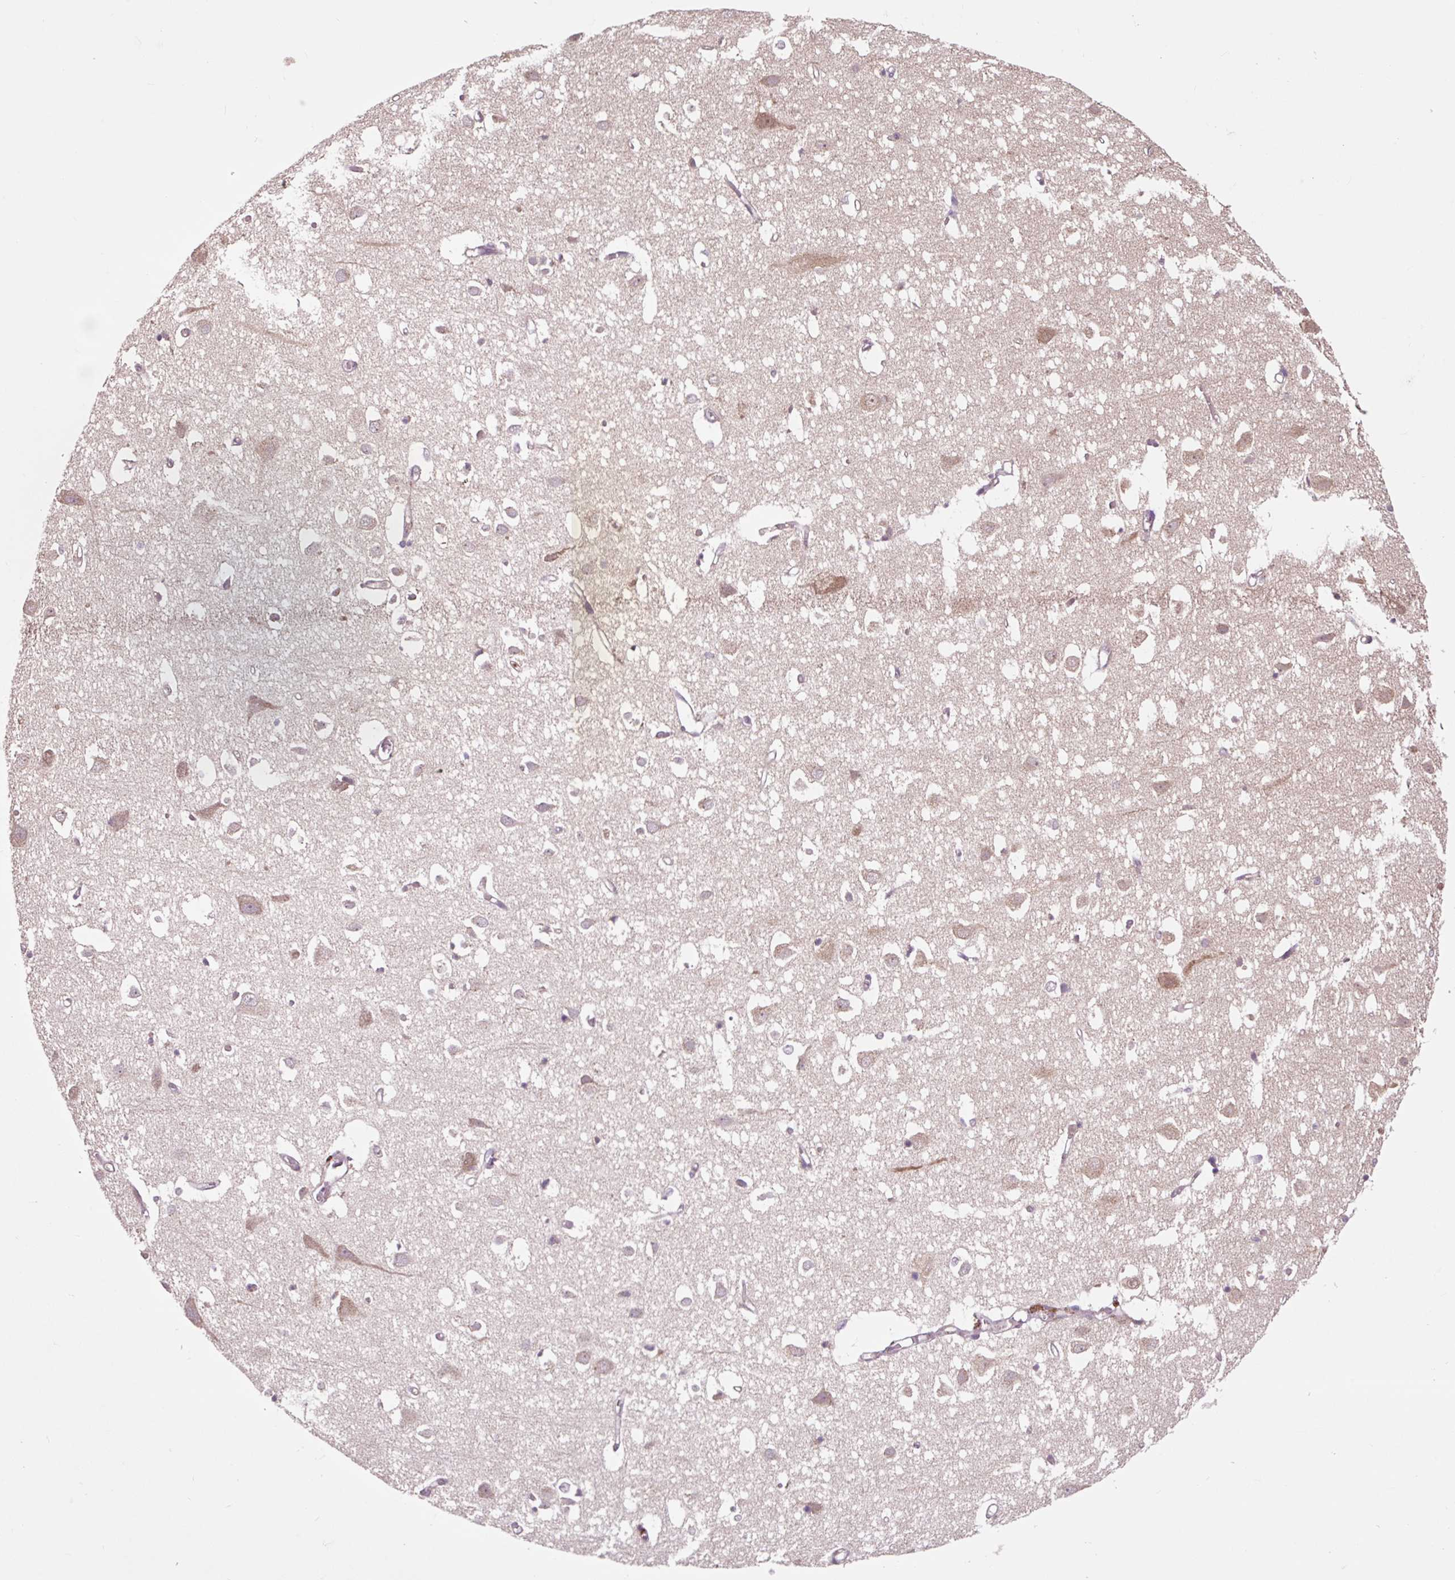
{"staining": {"intensity": "weak", "quantity": ">75%", "location": "cytoplasmic/membranous"}, "tissue": "cerebral cortex", "cell_type": "Endothelial cells", "image_type": "normal", "snomed": [{"axis": "morphology", "description": "Normal tissue, NOS"}, {"axis": "topography", "description": "Cerebral cortex"}], "caption": "The histopathology image displays immunohistochemical staining of unremarkable cerebral cortex. There is weak cytoplasmic/membranous expression is present in about >75% of endothelial cells.", "gene": "MMS19", "patient": {"sex": "male", "age": 70}}